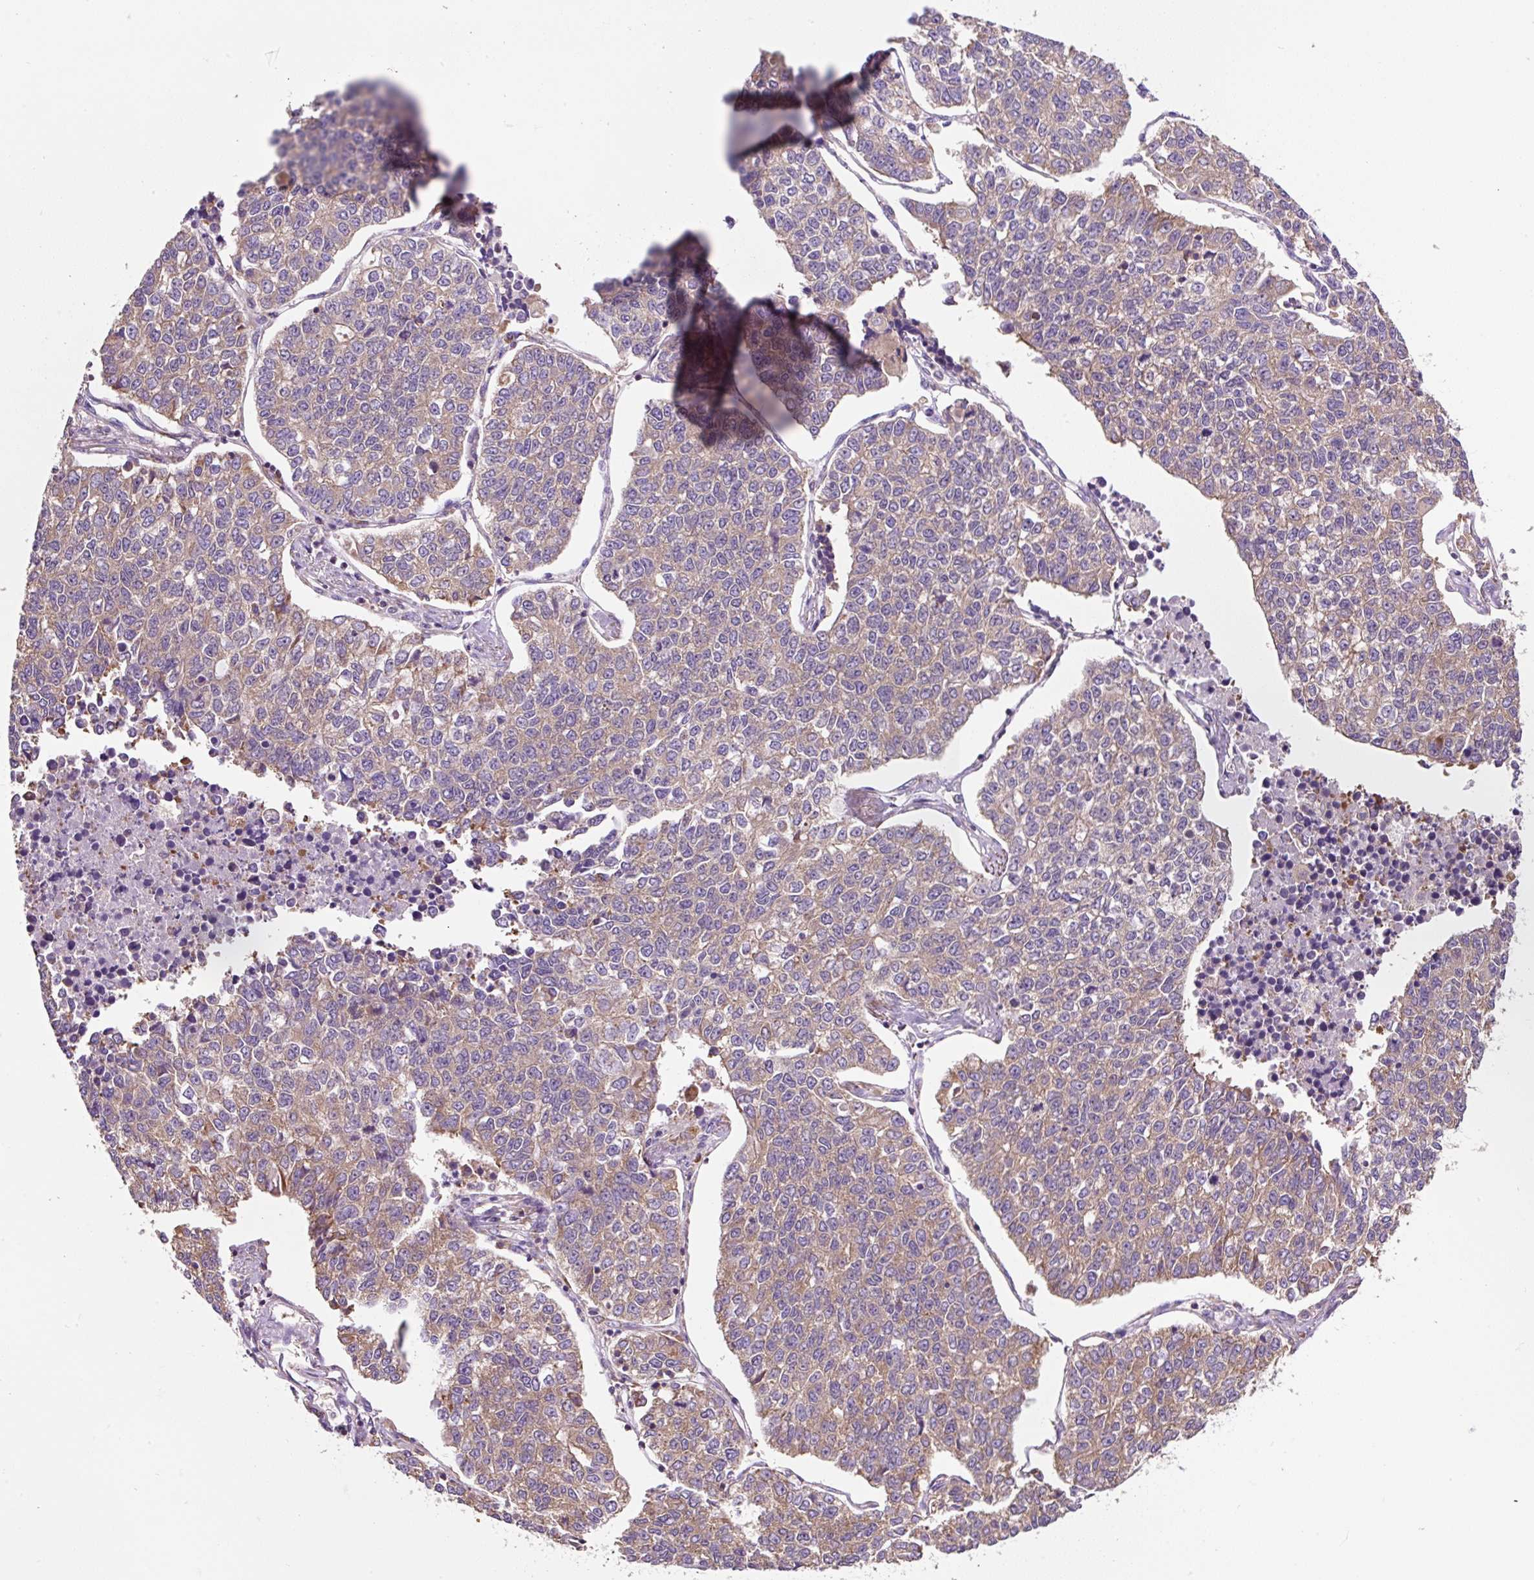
{"staining": {"intensity": "moderate", "quantity": "25%-75%", "location": "cytoplasmic/membranous"}, "tissue": "lung cancer", "cell_type": "Tumor cells", "image_type": "cancer", "snomed": [{"axis": "morphology", "description": "Adenocarcinoma, NOS"}, {"axis": "topography", "description": "Lung"}], "caption": "Protein expression analysis of human lung cancer reveals moderate cytoplasmic/membranous positivity in about 25%-75% of tumor cells.", "gene": "RPS23", "patient": {"sex": "male", "age": 49}}